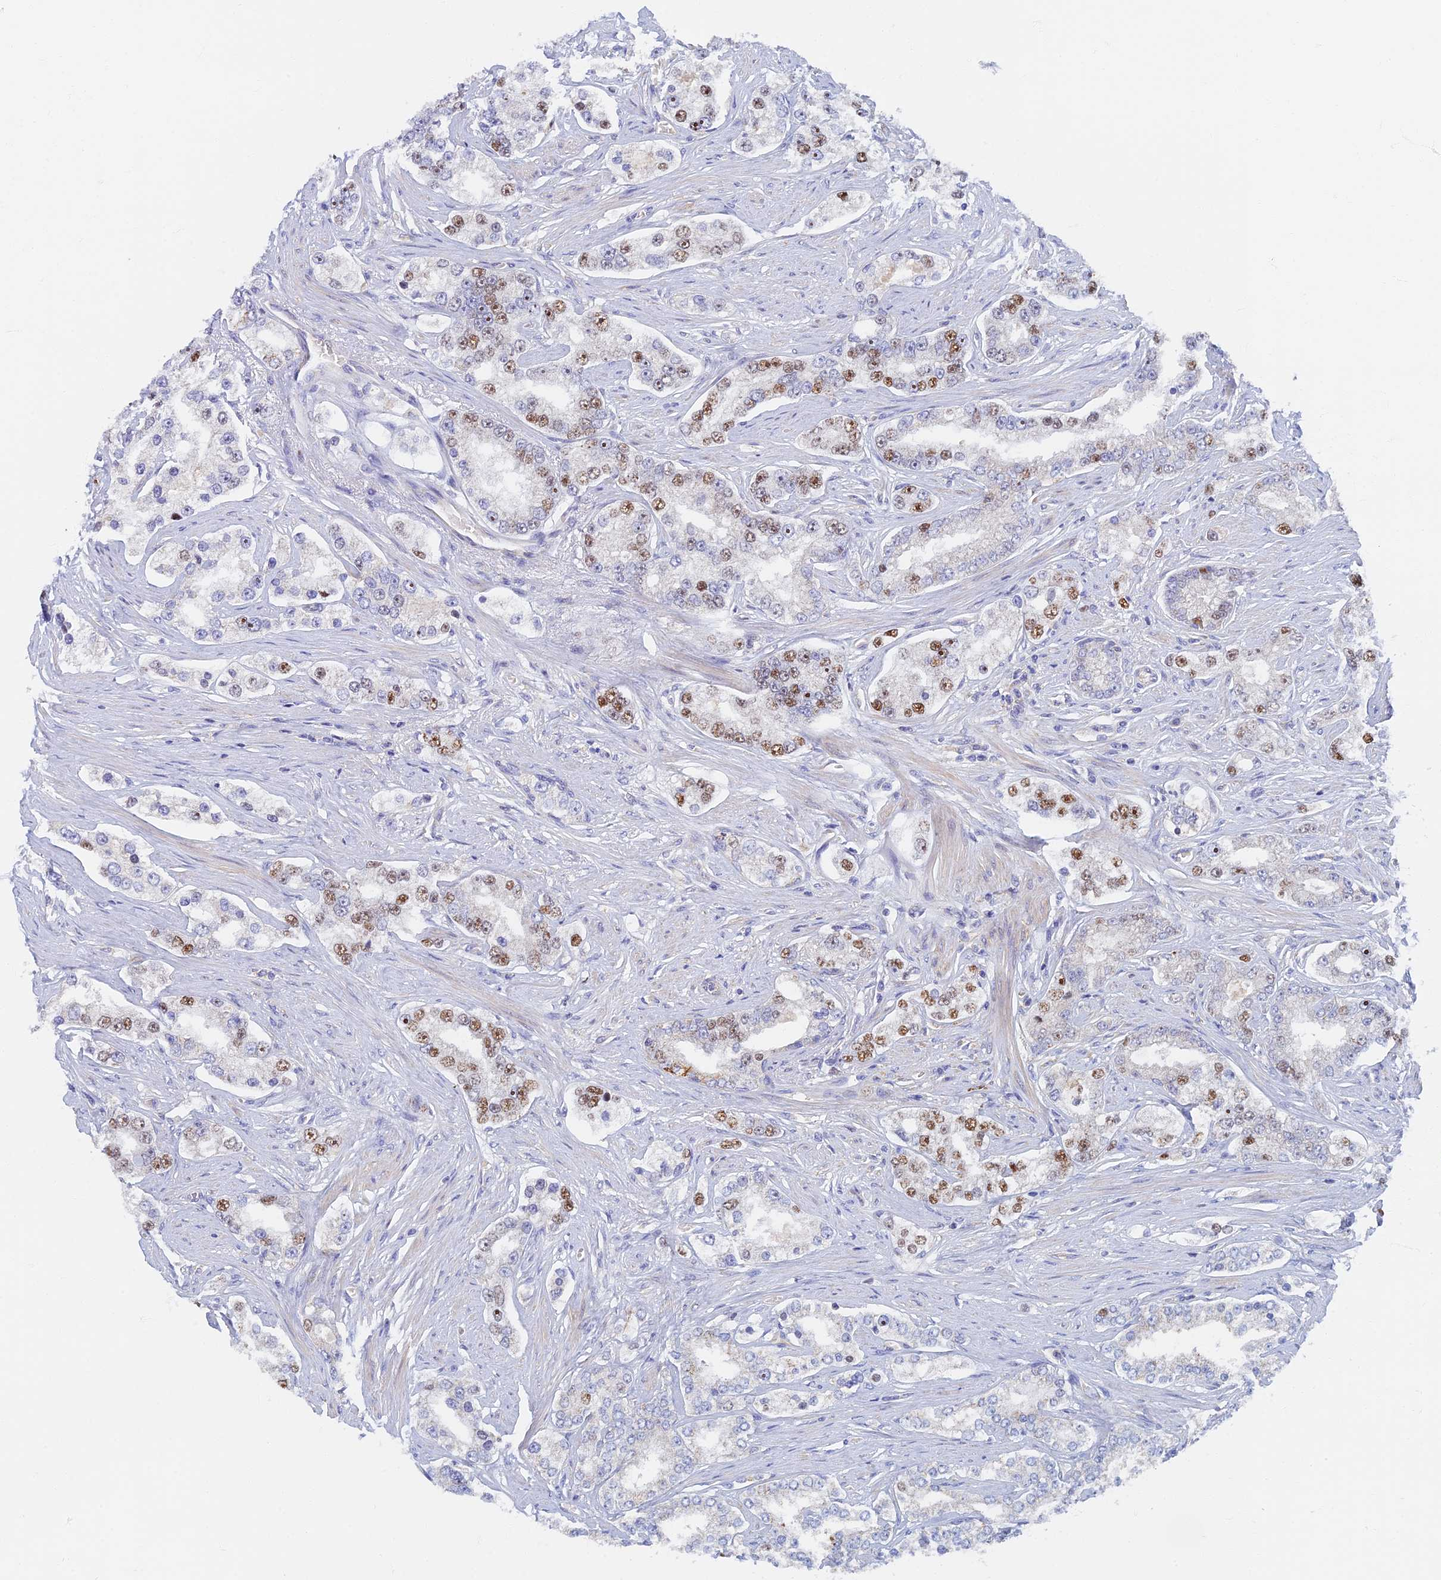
{"staining": {"intensity": "moderate", "quantity": "<25%", "location": "nuclear"}, "tissue": "prostate cancer", "cell_type": "Tumor cells", "image_type": "cancer", "snomed": [{"axis": "morphology", "description": "Normal tissue, NOS"}, {"axis": "morphology", "description": "Adenocarcinoma, High grade"}, {"axis": "topography", "description": "Prostate"}], "caption": "This image displays prostate cancer stained with IHC to label a protein in brown. The nuclear of tumor cells show moderate positivity for the protein. Nuclei are counter-stained blue.", "gene": "TMEM44", "patient": {"sex": "male", "age": 83}}